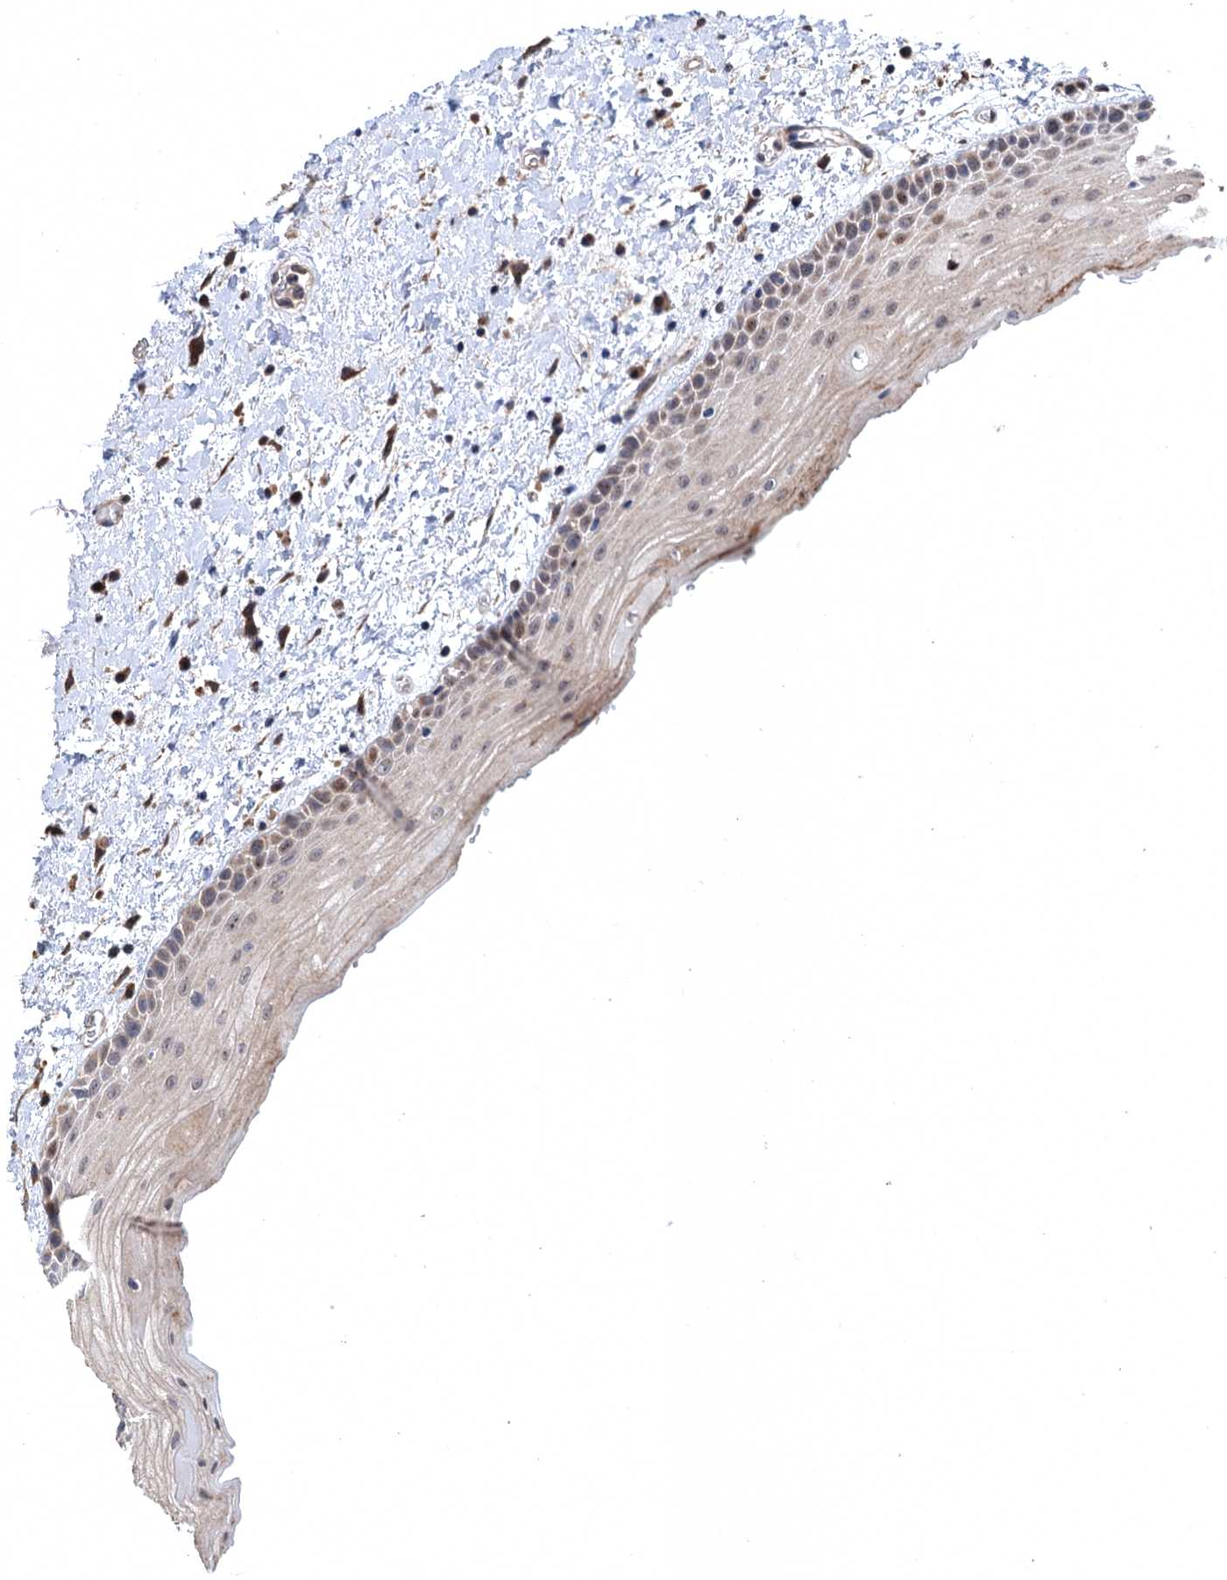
{"staining": {"intensity": "negative", "quantity": "none", "location": "none"}, "tissue": "oral mucosa", "cell_type": "Squamous epithelial cells", "image_type": "normal", "snomed": [{"axis": "morphology", "description": "Normal tissue, NOS"}, {"axis": "topography", "description": "Oral tissue"}], "caption": "Squamous epithelial cells are negative for brown protein staining in unremarkable oral mucosa. Nuclei are stained in blue.", "gene": "BMERB1", "patient": {"sex": "female", "age": 76}}